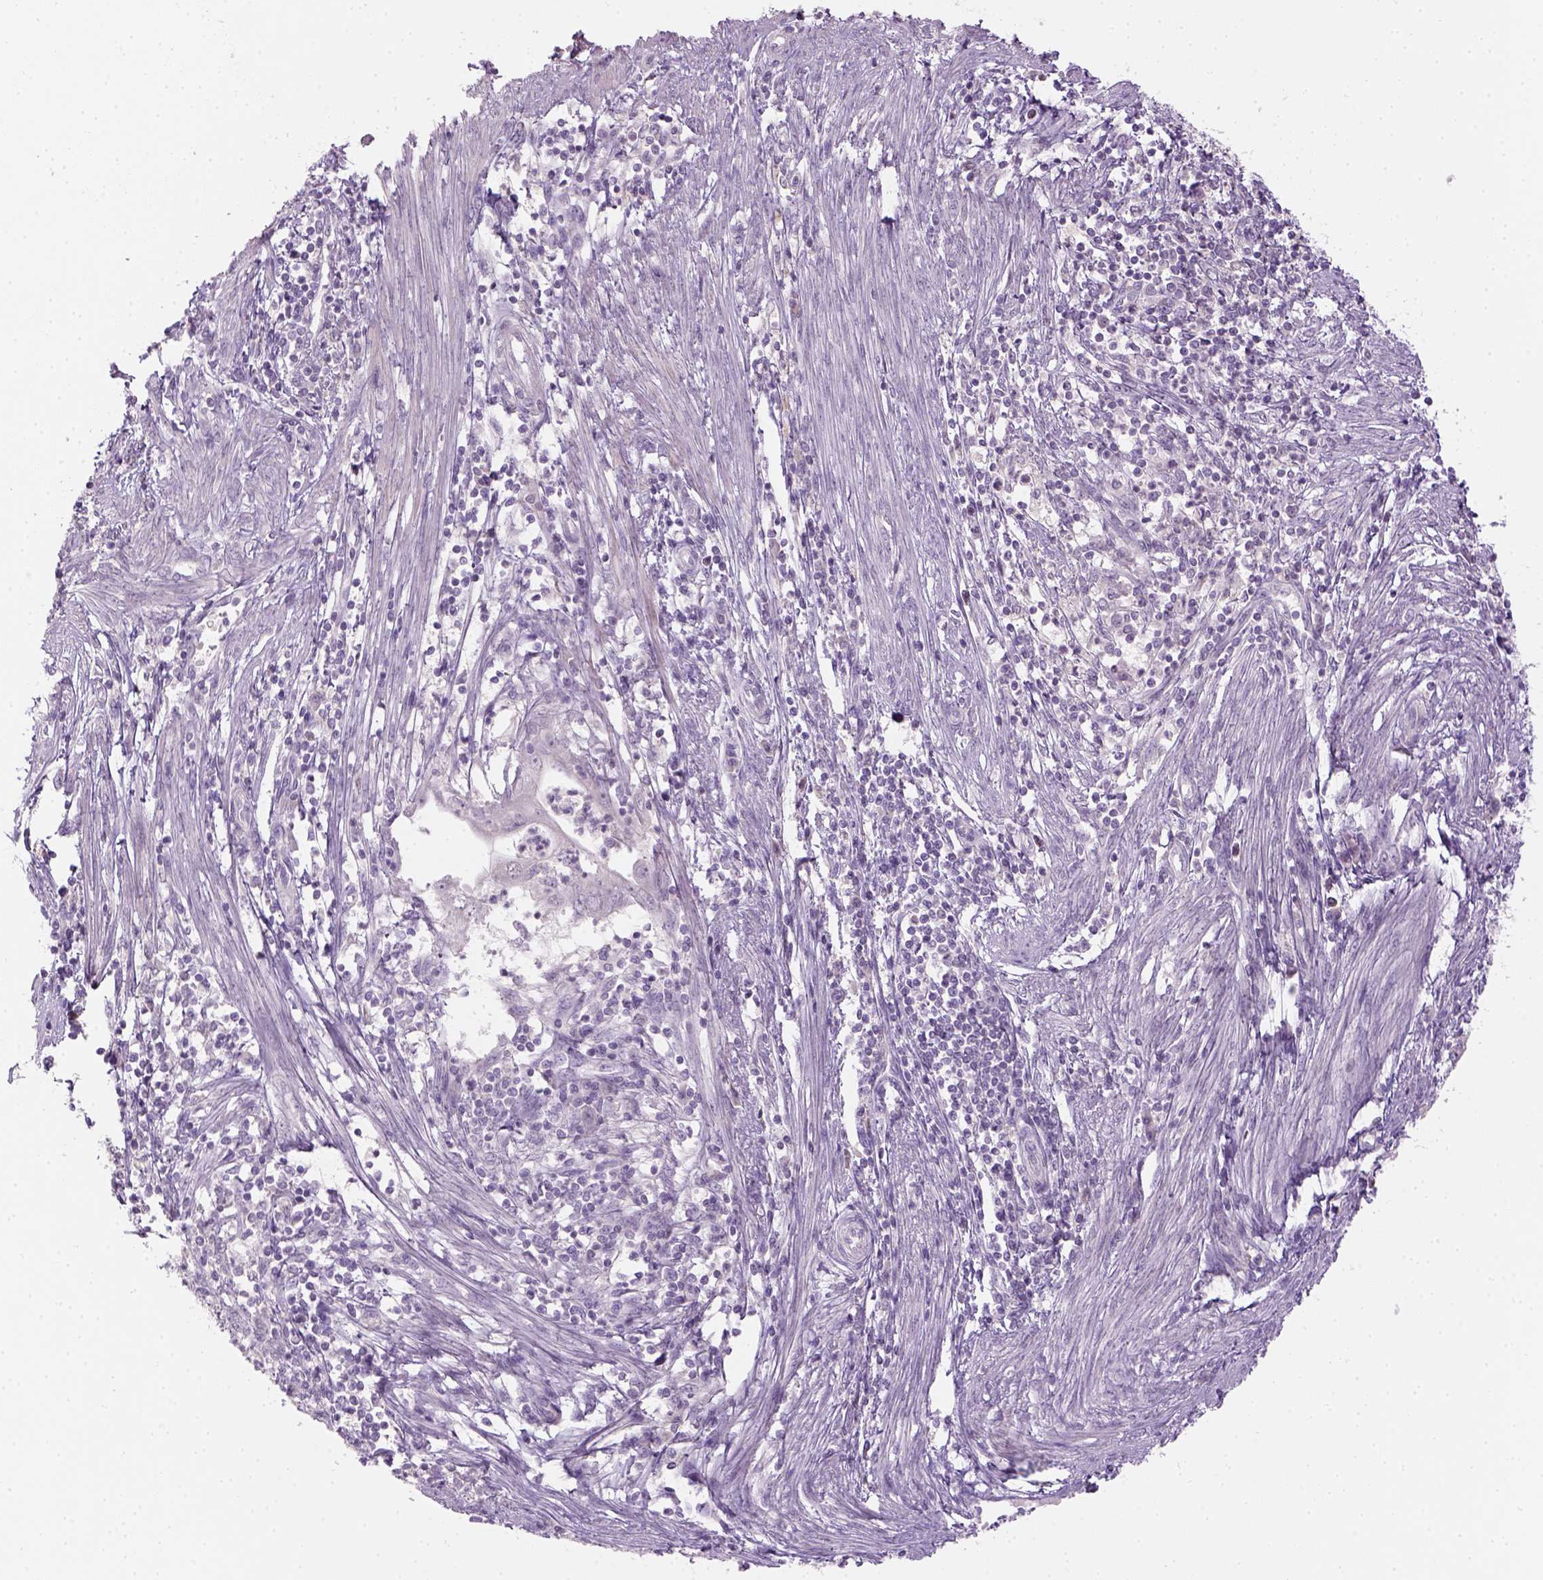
{"staining": {"intensity": "negative", "quantity": "none", "location": "none"}, "tissue": "endometrial cancer", "cell_type": "Tumor cells", "image_type": "cancer", "snomed": [{"axis": "morphology", "description": "Adenocarcinoma, NOS"}, {"axis": "topography", "description": "Endometrium"}], "caption": "Tumor cells are negative for brown protein staining in endometrial cancer. (DAB (3,3'-diaminobenzidine) immunohistochemistry (IHC) visualized using brightfield microscopy, high magnification).", "gene": "GFI1B", "patient": {"sex": "female", "age": 50}}